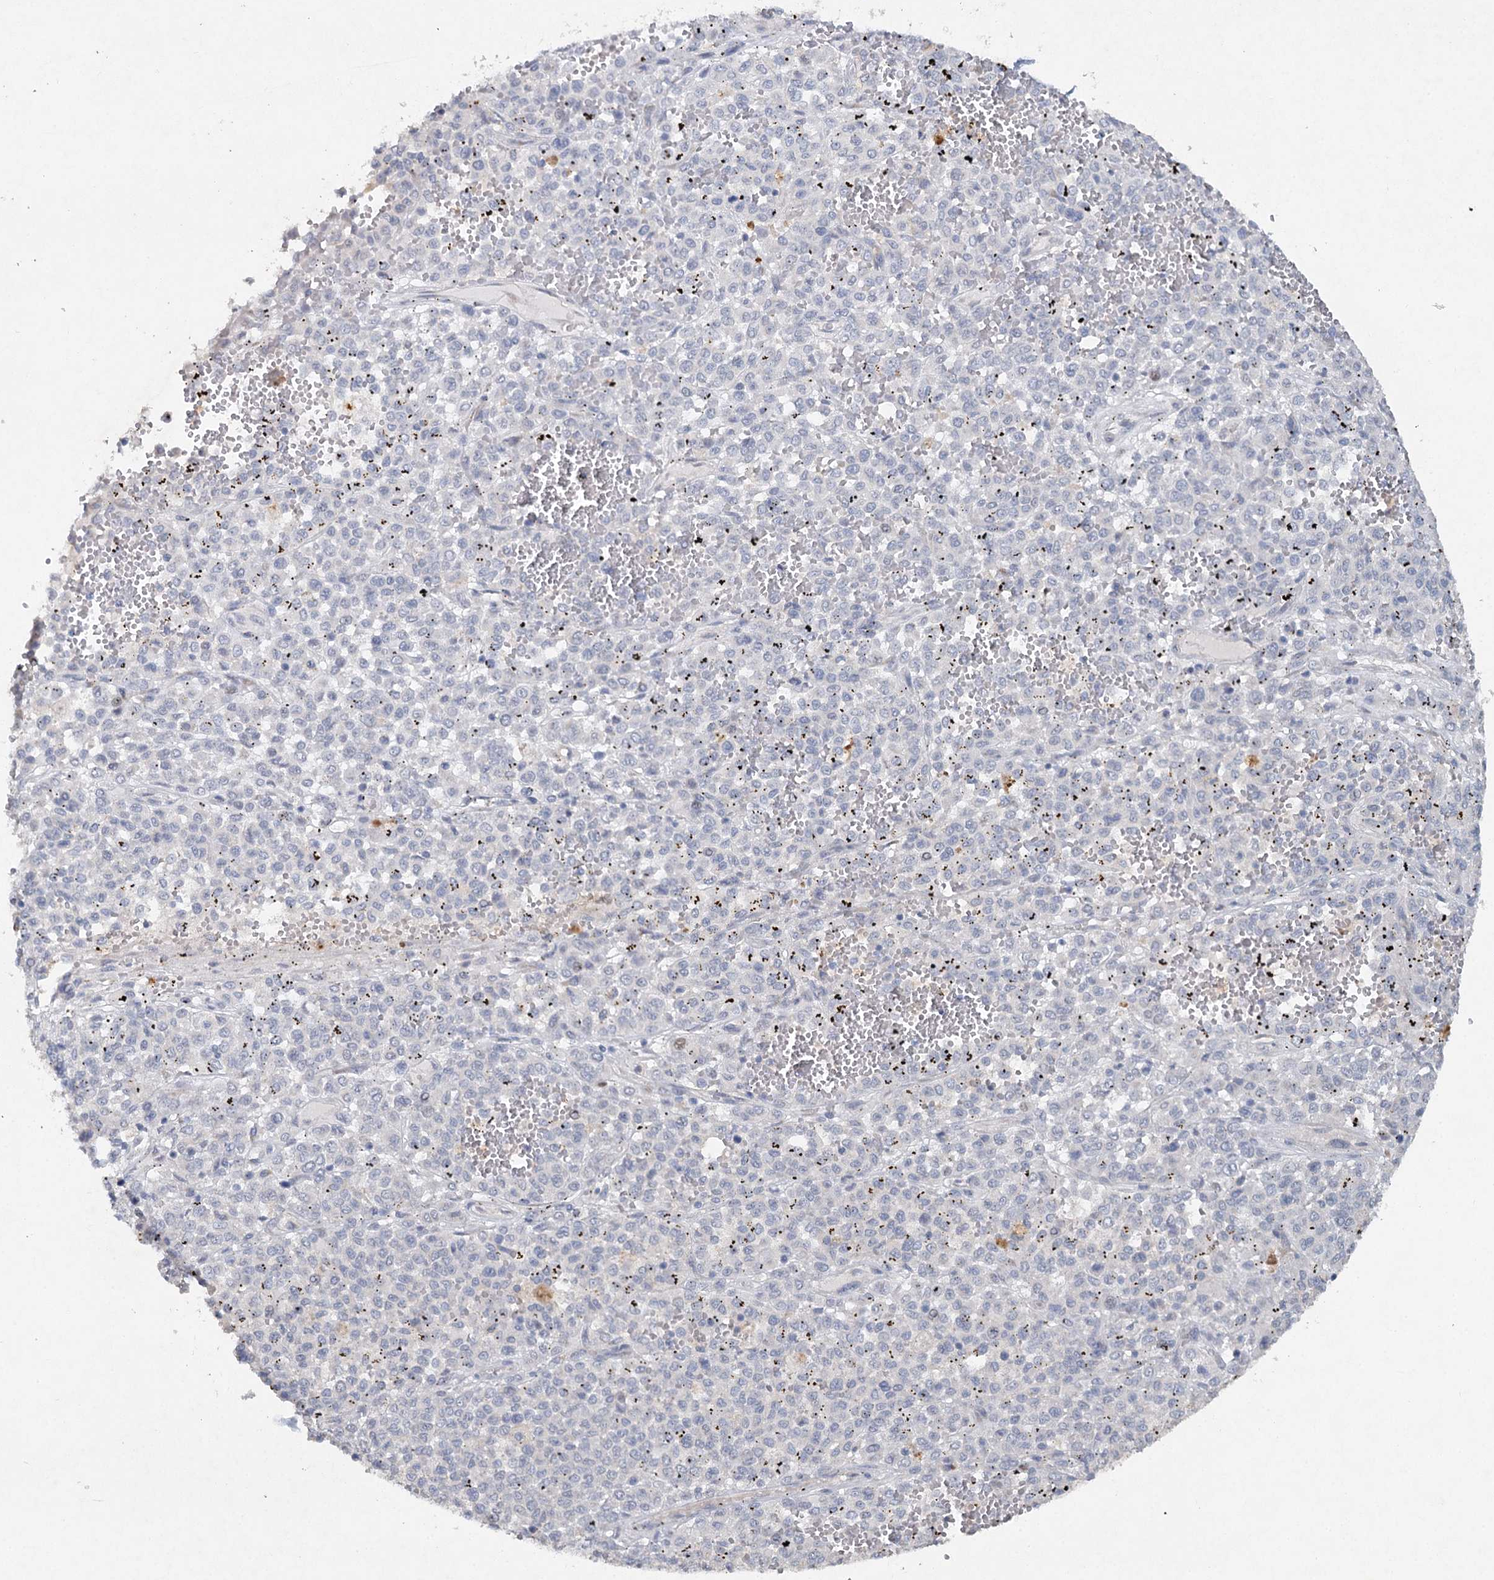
{"staining": {"intensity": "negative", "quantity": "none", "location": "none"}, "tissue": "melanoma", "cell_type": "Tumor cells", "image_type": "cancer", "snomed": [{"axis": "morphology", "description": "Malignant melanoma, Metastatic site"}, {"axis": "topography", "description": "Pancreas"}], "caption": "Tumor cells are negative for brown protein staining in melanoma.", "gene": "RFX6", "patient": {"sex": "female", "age": 30}}